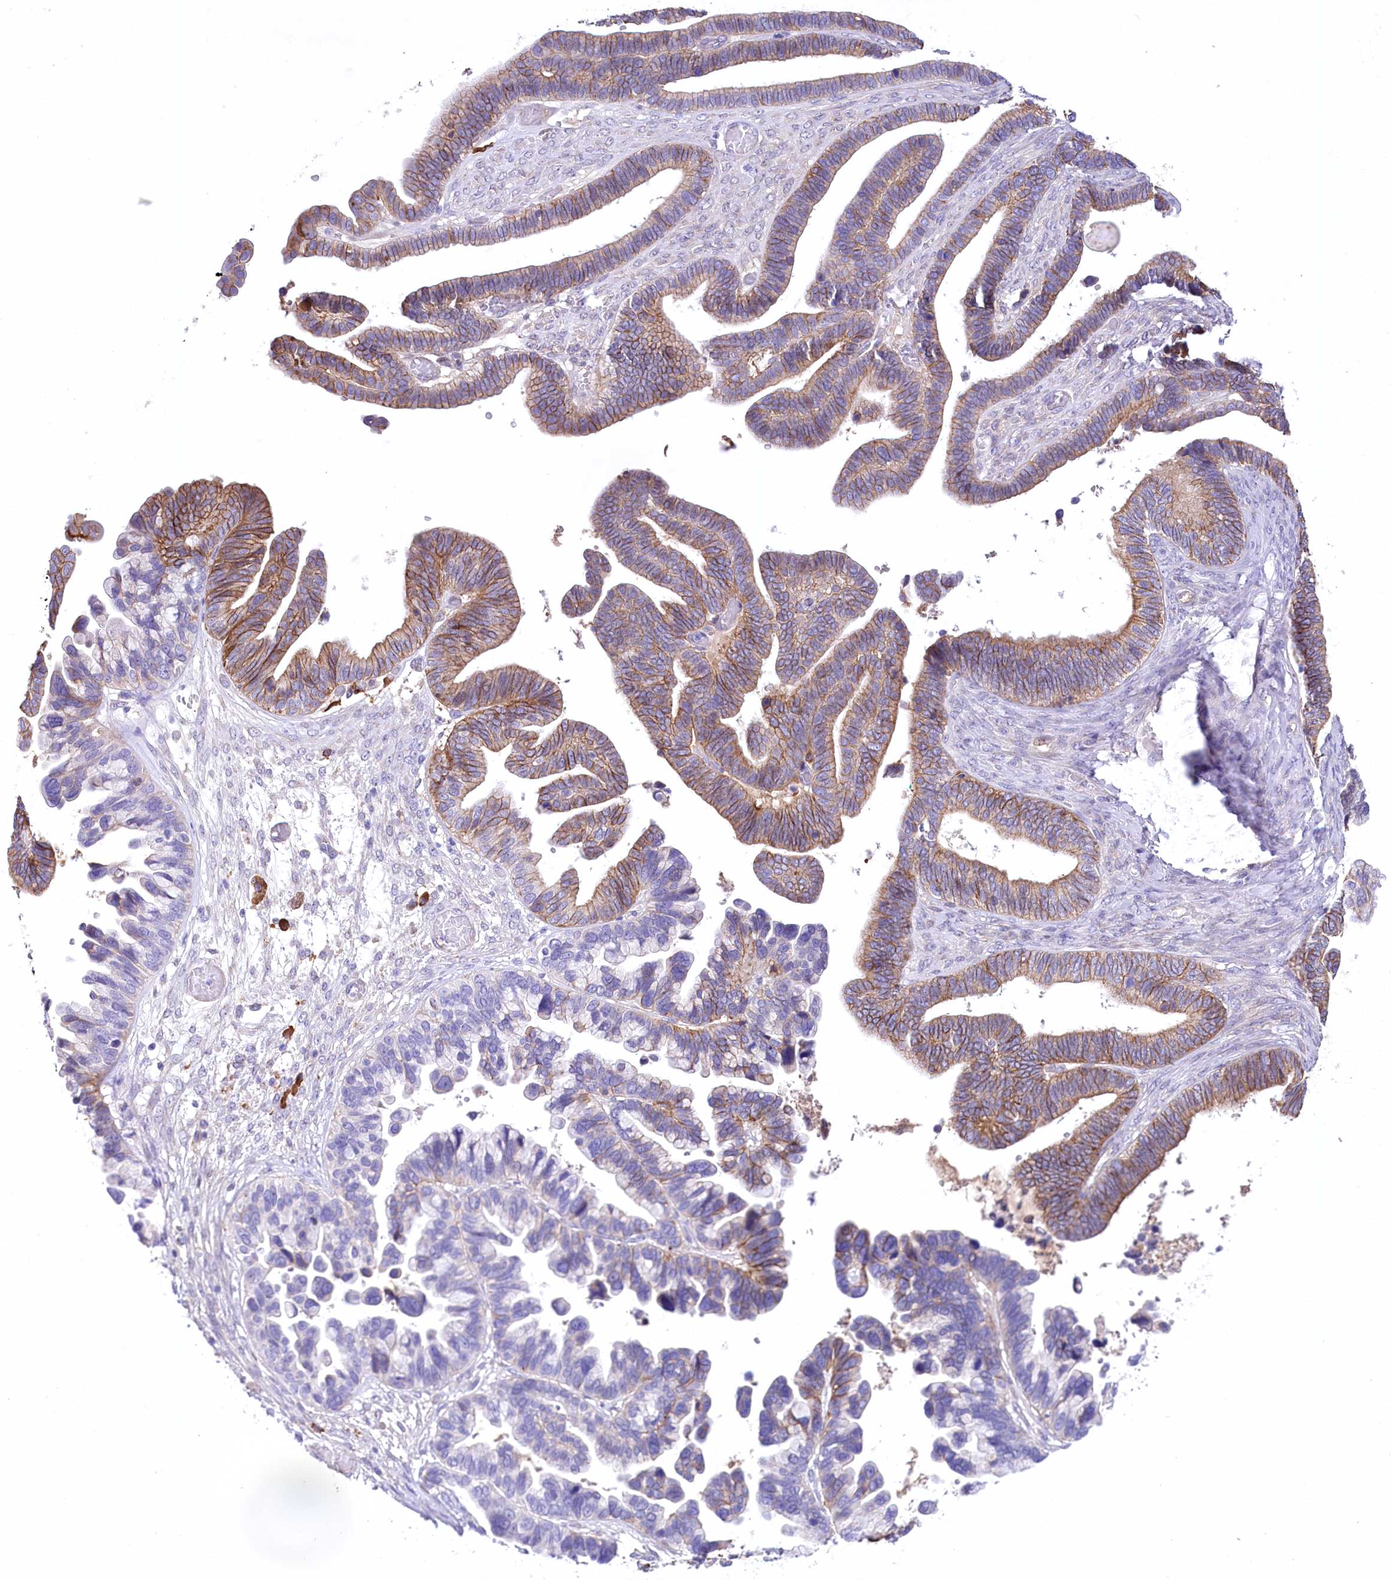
{"staining": {"intensity": "moderate", "quantity": "25%-75%", "location": "cytoplasmic/membranous"}, "tissue": "ovarian cancer", "cell_type": "Tumor cells", "image_type": "cancer", "snomed": [{"axis": "morphology", "description": "Cystadenocarcinoma, serous, NOS"}, {"axis": "topography", "description": "Ovary"}], "caption": "This is a histology image of immunohistochemistry (IHC) staining of ovarian cancer, which shows moderate staining in the cytoplasmic/membranous of tumor cells.", "gene": "CEP164", "patient": {"sex": "female", "age": 56}}